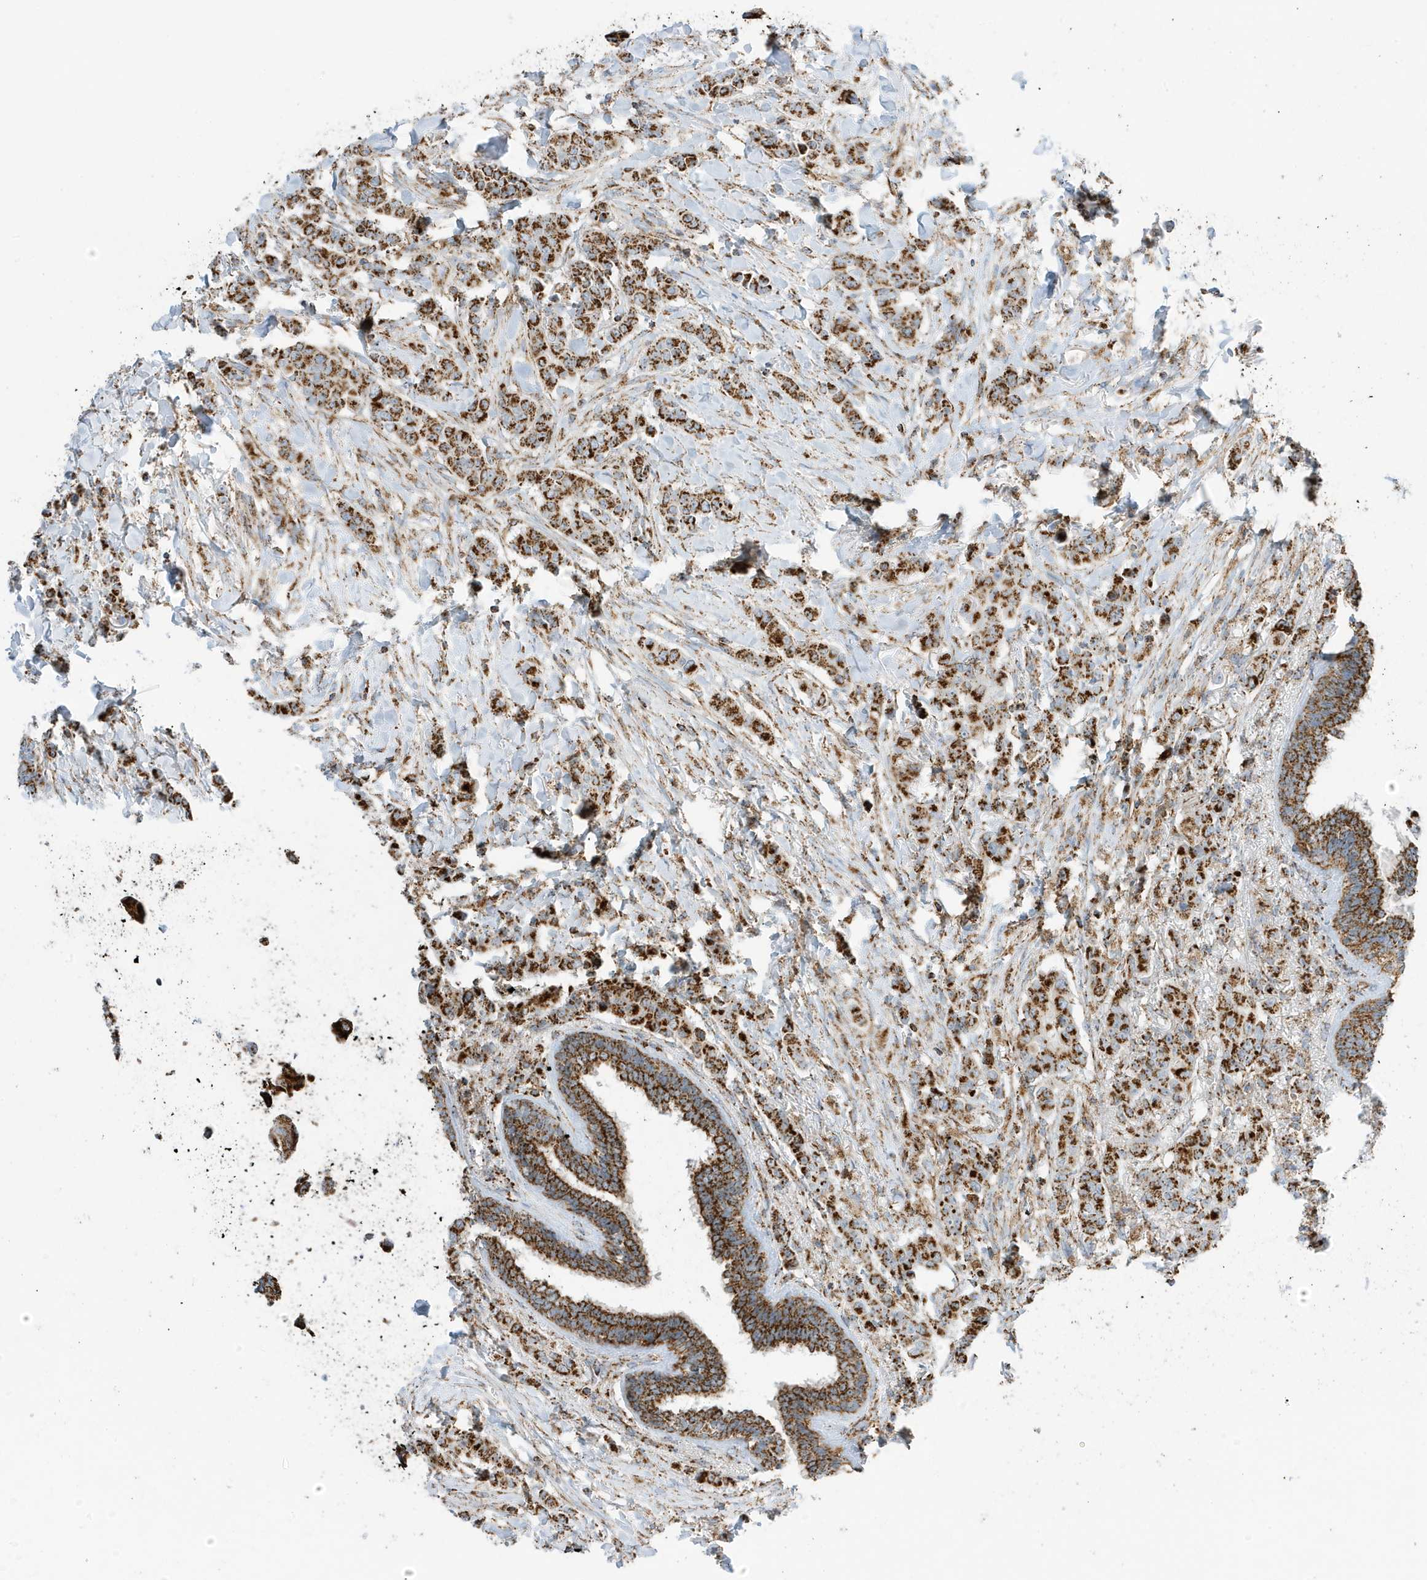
{"staining": {"intensity": "strong", "quantity": ">75%", "location": "cytoplasmic/membranous"}, "tissue": "breast cancer", "cell_type": "Tumor cells", "image_type": "cancer", "snomed": [{"axis": "morphology", "description": "Duct carcinoma"}, {"axis": "topography", "description": "Breast"}], "caption": "Immunohistochemical staining of human breast cancer shows high levels of strong cytoplasmic/membranous protein expression in about >75% of tumor cells. The staining was performed using DAB to visualize the protein expression in brown, while the nuclei were stained in blue with hematoxylin (Magnification: 20x).", "gene": "ATP5ME", "patient": {"sex": "female", "age": 40}}